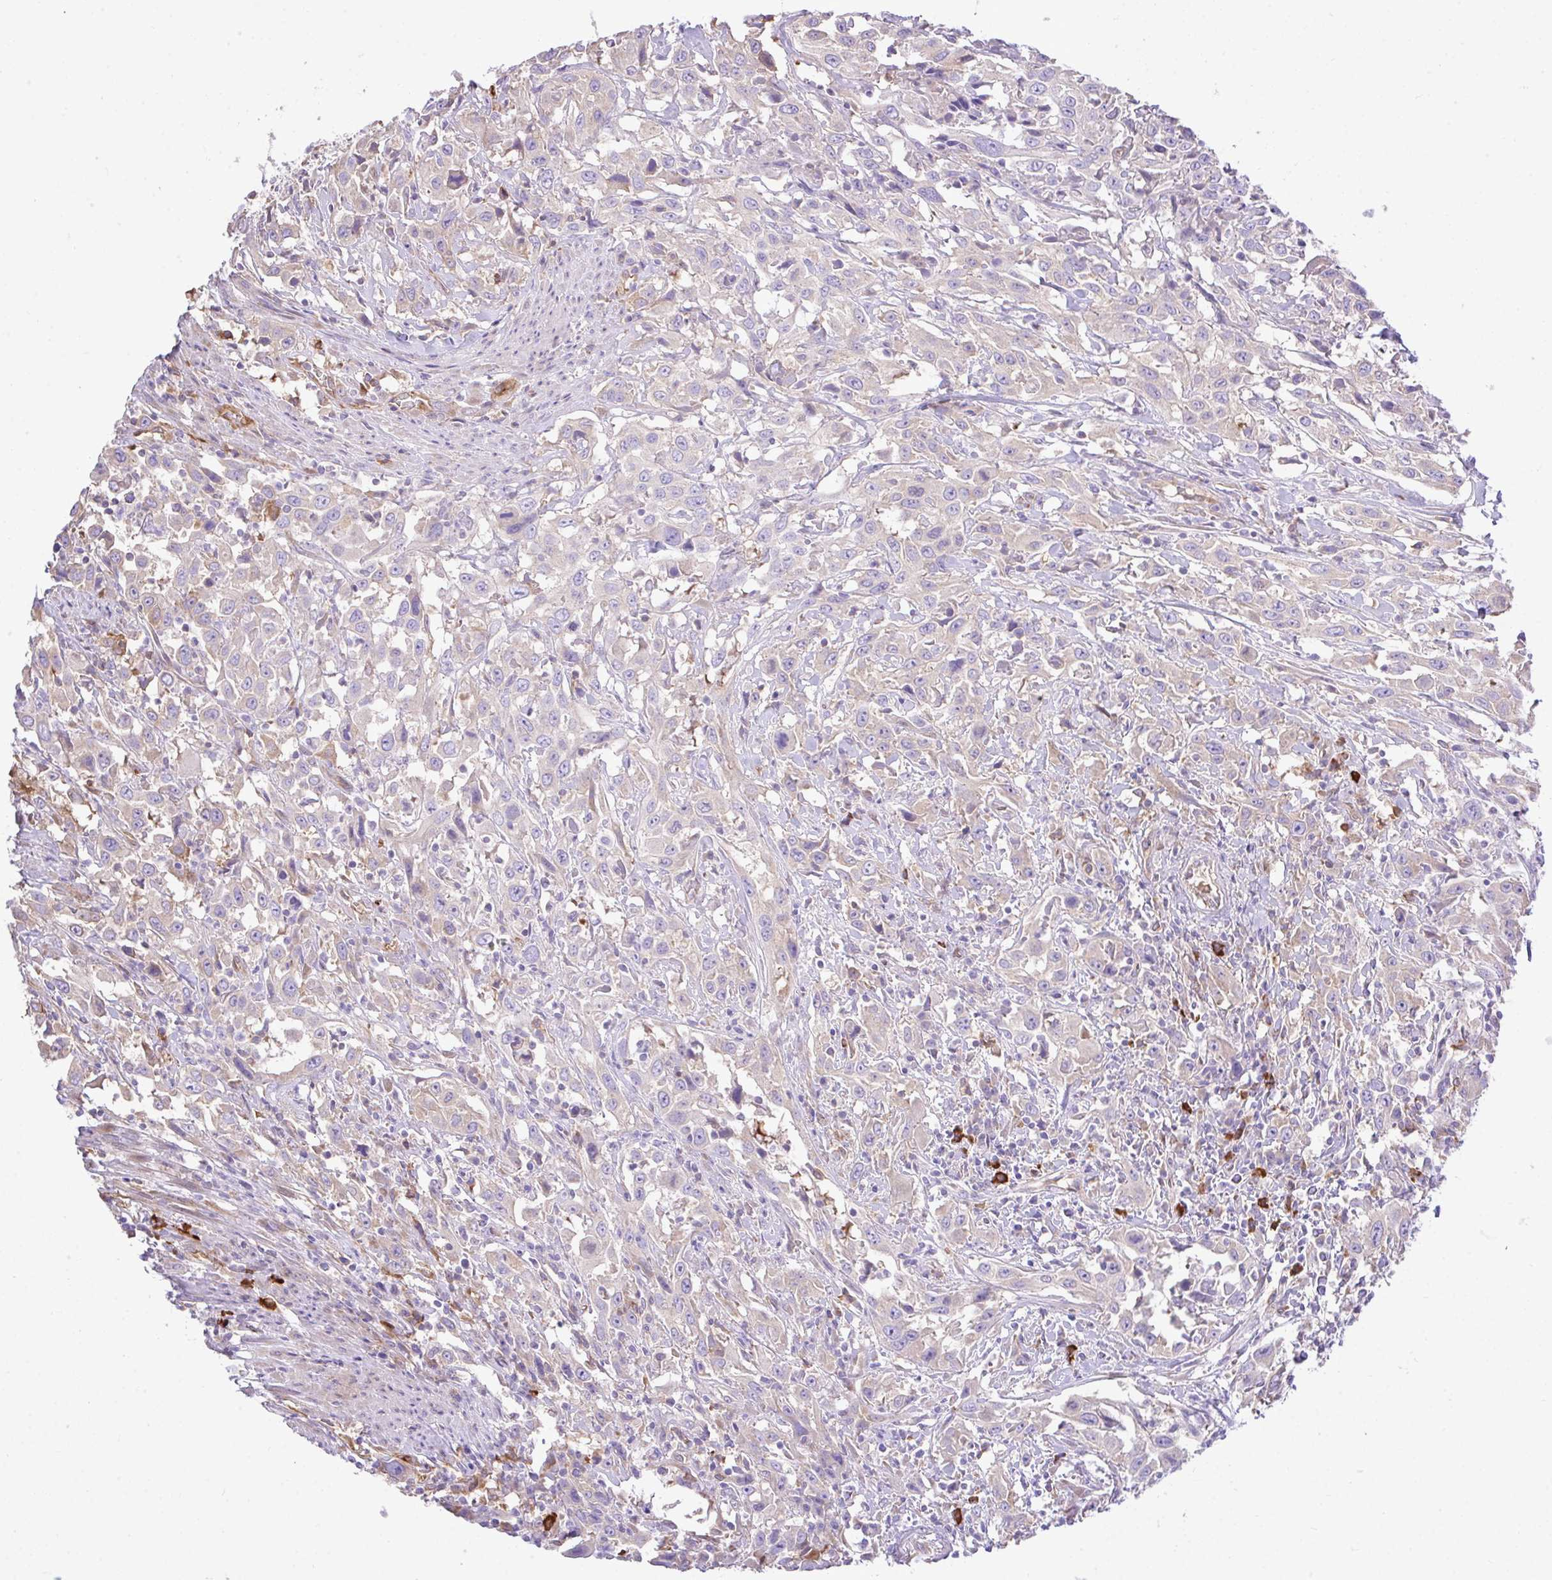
{"staining": {"intensity": "negative", "quantity": "none", "location": "none"}, "tissue": "urothelial cancer", "cell_type": "Tumor cells", "image_type": "cancer", "snomed": [{"axis": "morphology", "description": "Urothelial carcinoma, High grade"}, {"axis": "topography", "description": "Urinary bladder"}], "caption": "This is an IHC image of human high-grade urothelial carcinoma. There is no expression in tumor cells.", "gene": "EEF1A2", "patient": {"sex": "male", "age": 61}}